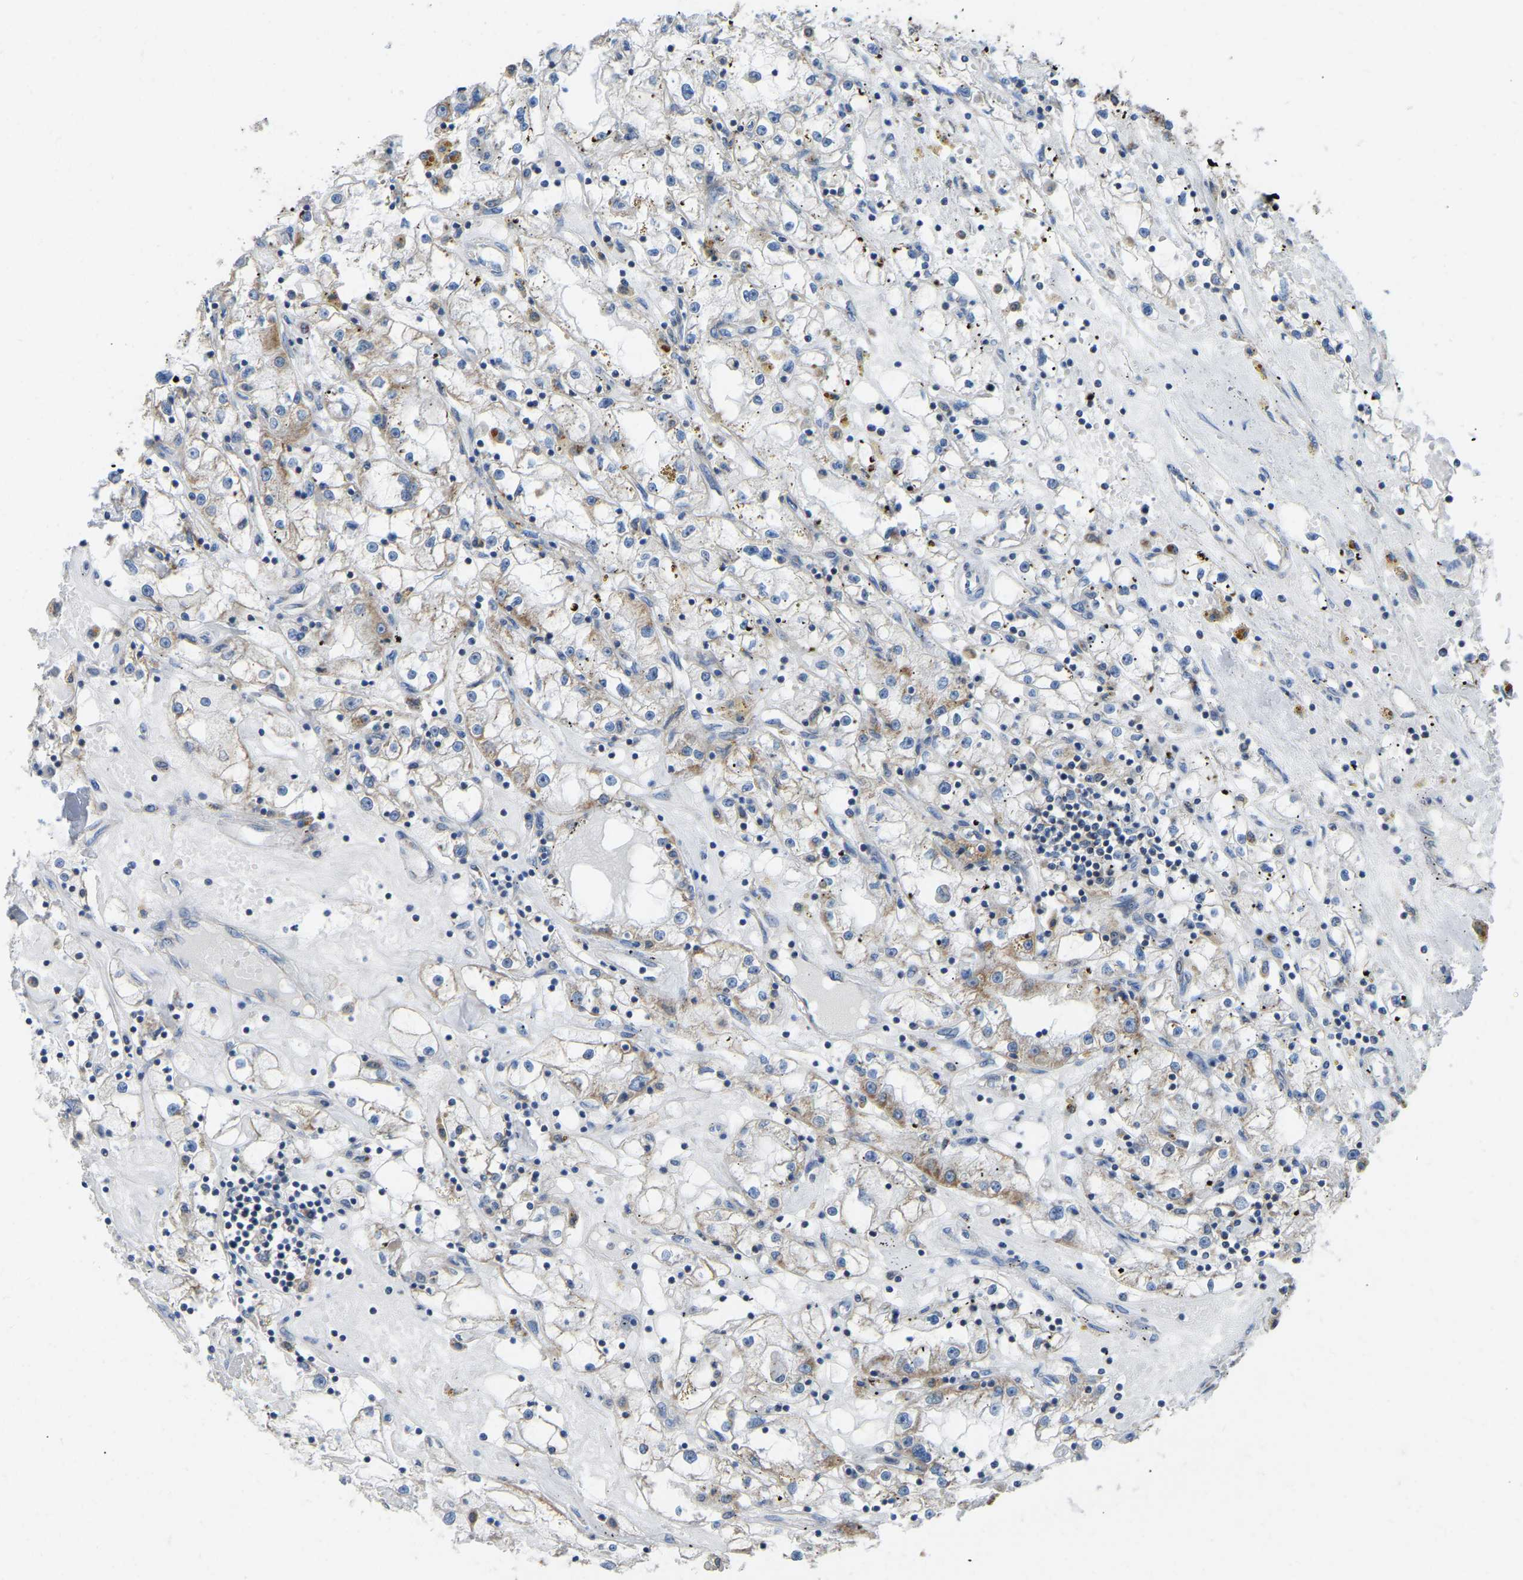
{"staining": {"intensity": "moderate", "quantity": "<25%", "location": "cytoplasmic/membranous"}, "tissue": "renal cancer", "cell_type": "Tumor cells", "image_type": "cancer", "snomed": [{"axis": "morphology", "description": "Adenocarcinoma, NOS"}, {"axis": "topography", "description": "Kidney"}], "caption": "Renal adenocarcinoma stained with DAB immunohistochemistry (IHC) demonstrates low levels of moderate cytoplasmic/membranous positivity in about <25% of tumor cells. Using DAB (3,3'-diaminobenzidine) (brown) and hematoxylin (blue) stains, captured at high magnification using brightfield microscopy.", "gene": "ETFB", "patient": {"sex": "male", "age": 56}}